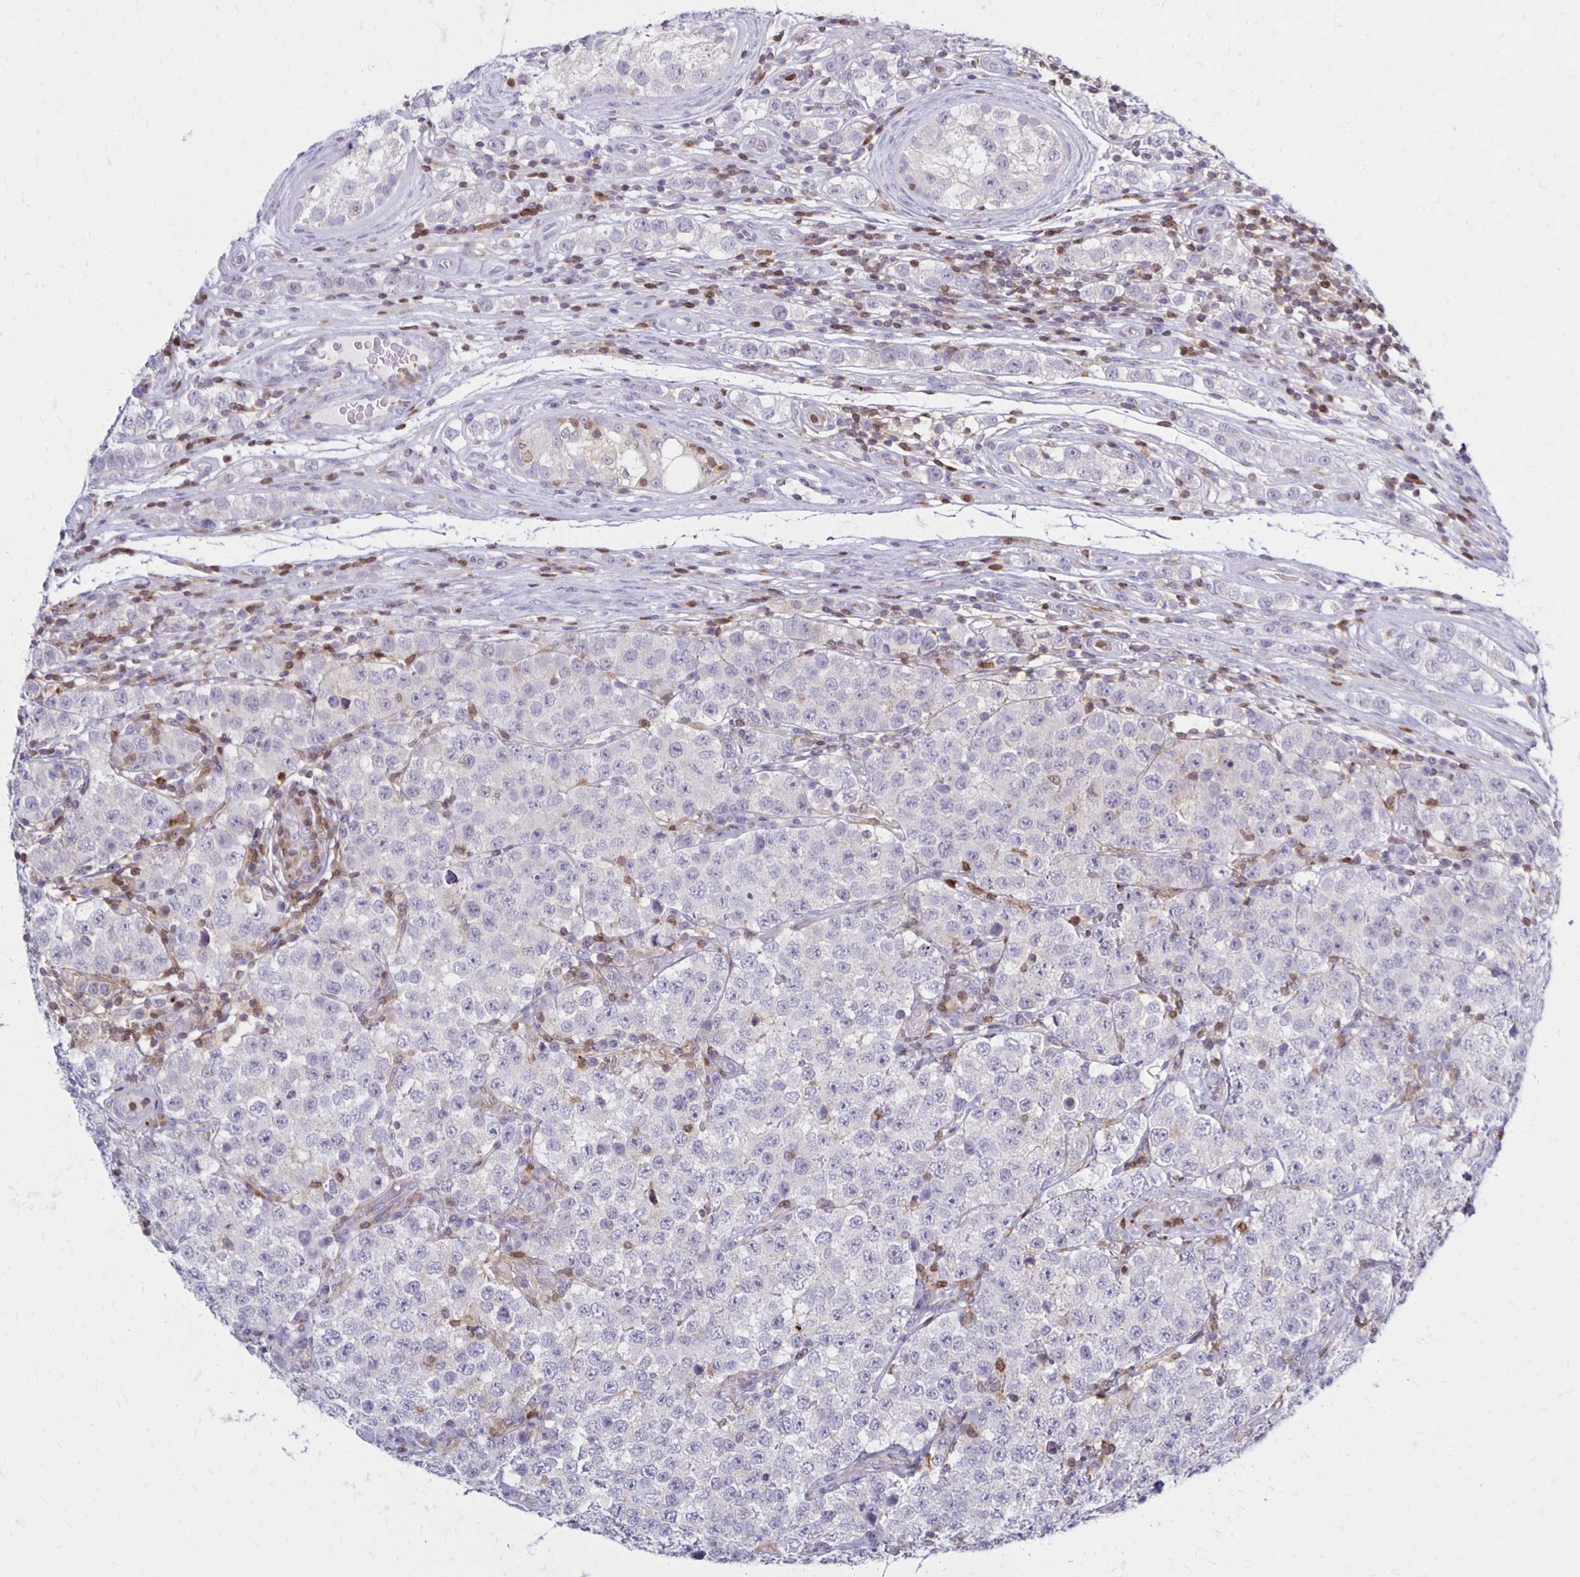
{"staining": {"intensity": "negative", "quantity": "none", "location": "none"}, "tissue": "testis cancer", "cell_type": "Tumor cells", "image_type": "cancer", "snomed": [{"axis": "morphology", "description": "Seminoma, NOS"}, {"axis": "topography", "description": "Testis"}], "caption": "IHC micrograph of human testis cancer (seminoma) stained for a protein (brown), which shows no staining in tumor cells.", "gene": "CCL21", "patient": {"sex": "male", "age": 34}}